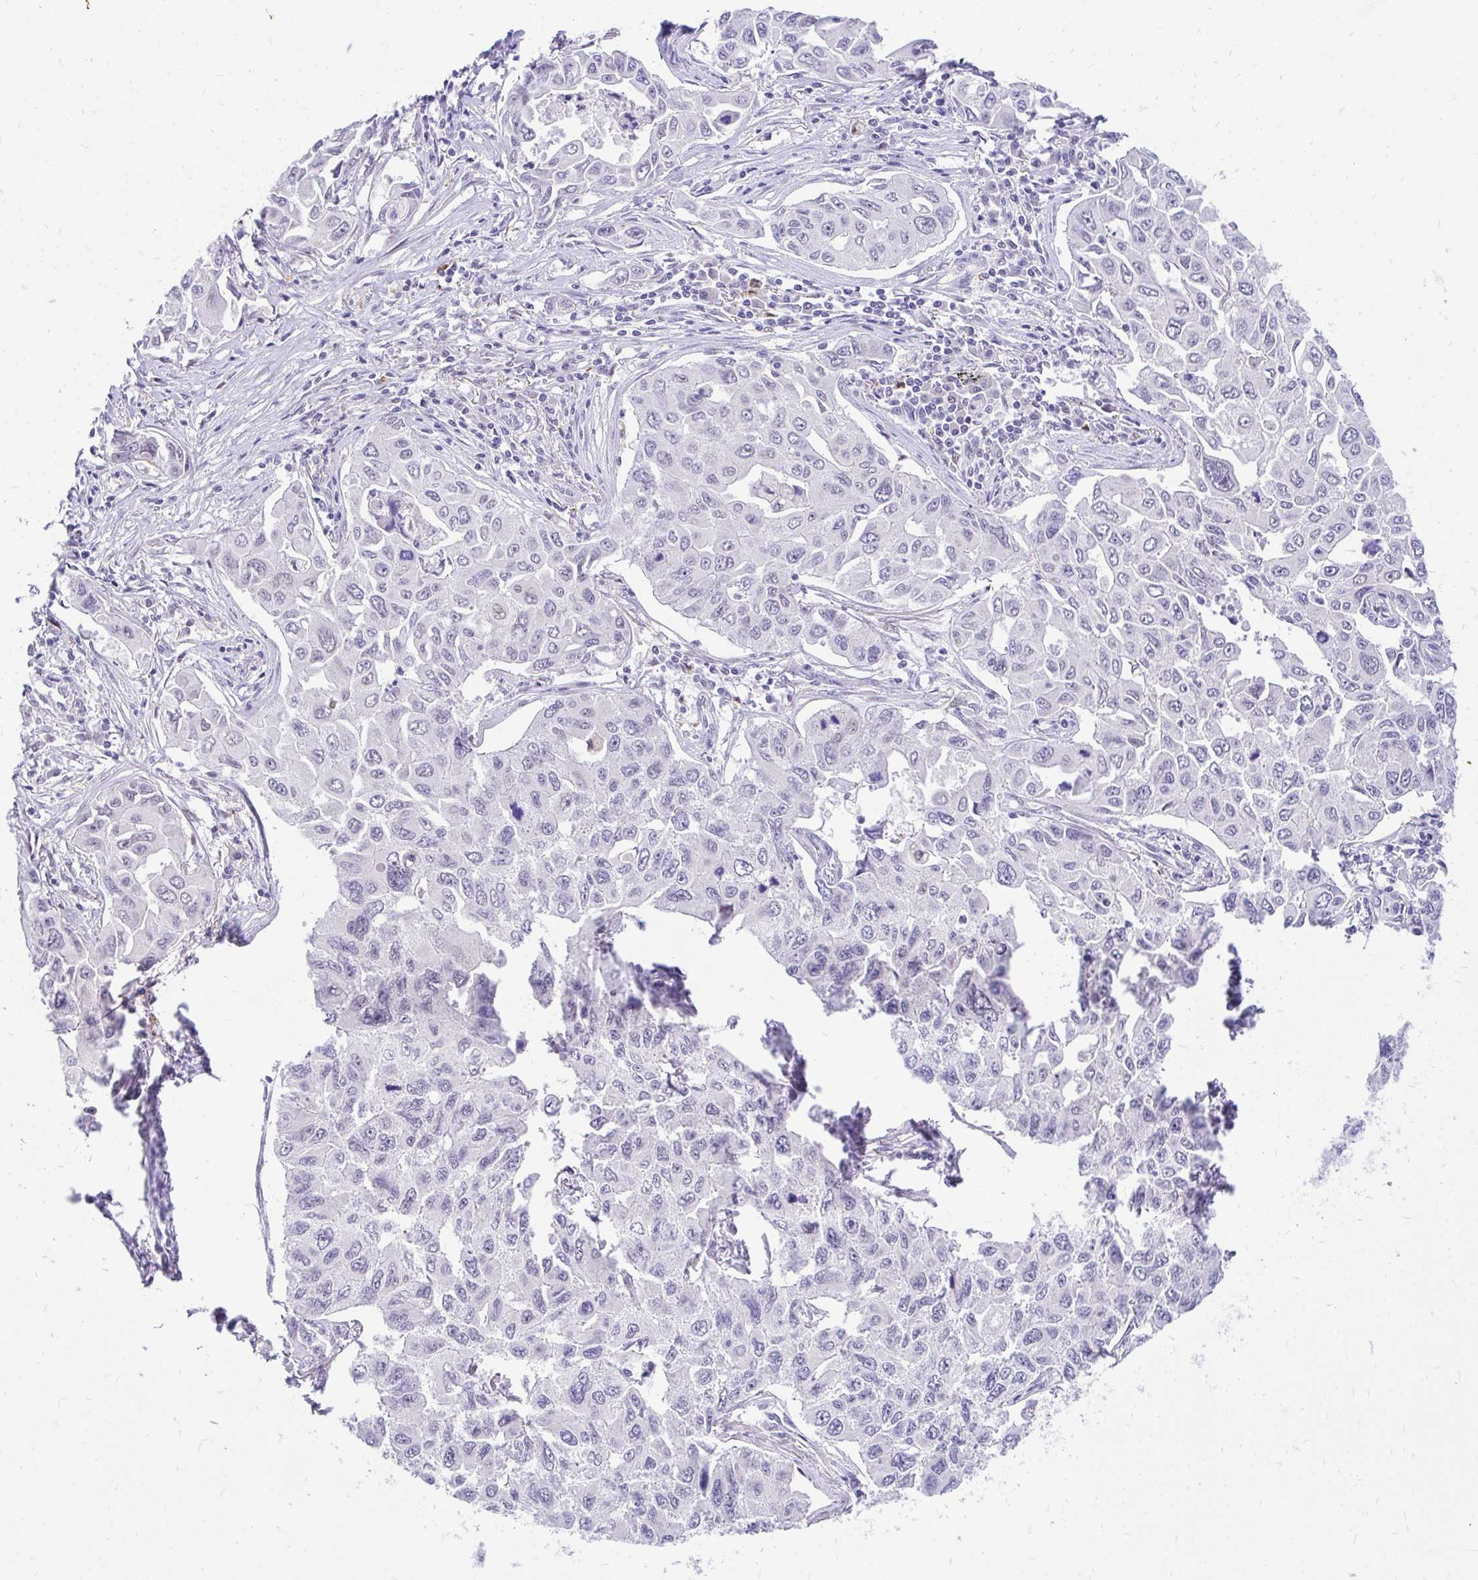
{"staining": {"intensity": "weak", "quantity": "<25%", "location": "nuclear"}, "tissue": "lung cancer", "cell_type": "Tumor cells", "image_type": "cancer", "snomed": [{"axis": "morphology", "description": "Adenocarcinoma, NOS"}, {"axis": "topography", "description": "Lung"}], "caption": "Tumor cells are negative for brown protein staining in lung adenocarcinoma. (DAB IHC with hematoxylin counter stain).", "gene": "GLB1L2", "patient": {"sex": "male", "age": 64}}